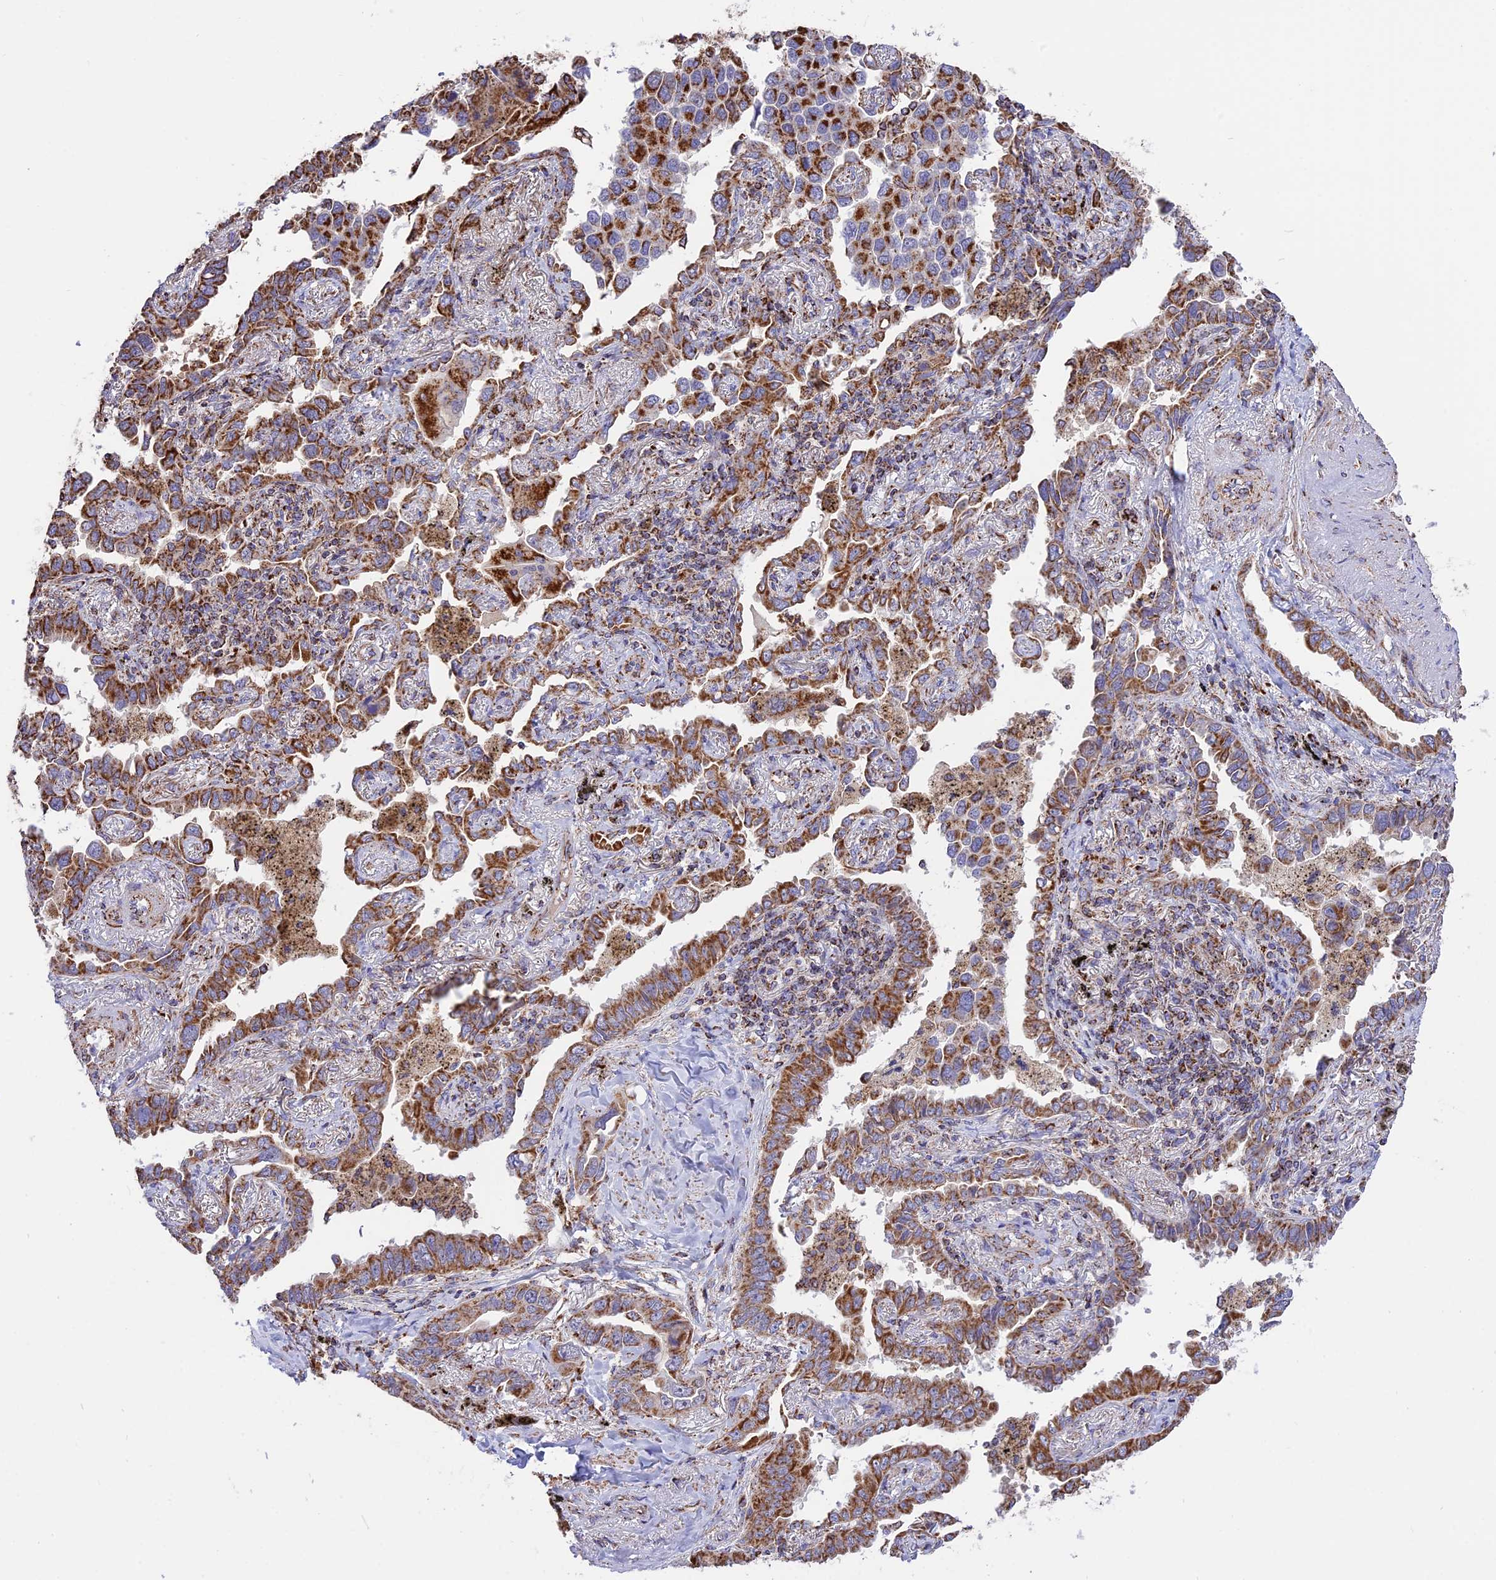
{"staining": {"intensity": "moderate", "quantity": ">75%", "location": "cytoplasmic/membranous"}, "tissue": "lung cancer", "cell_type": "Tumor cells", "image_type": "cancer", "snomed": [{"axis": "morphology", "description": "Adenocarcinoma, NOS"}, {"axis": "topography", "description": "Lung"}], "caption": "Human adenocarcinoma (lung) stained with a brown dye shows moderate cytoplasmic/membranous positive expression in about >75% of tumor cells.", "gene": "TTC4", "patient": {"sex": "male", "age": 67}}